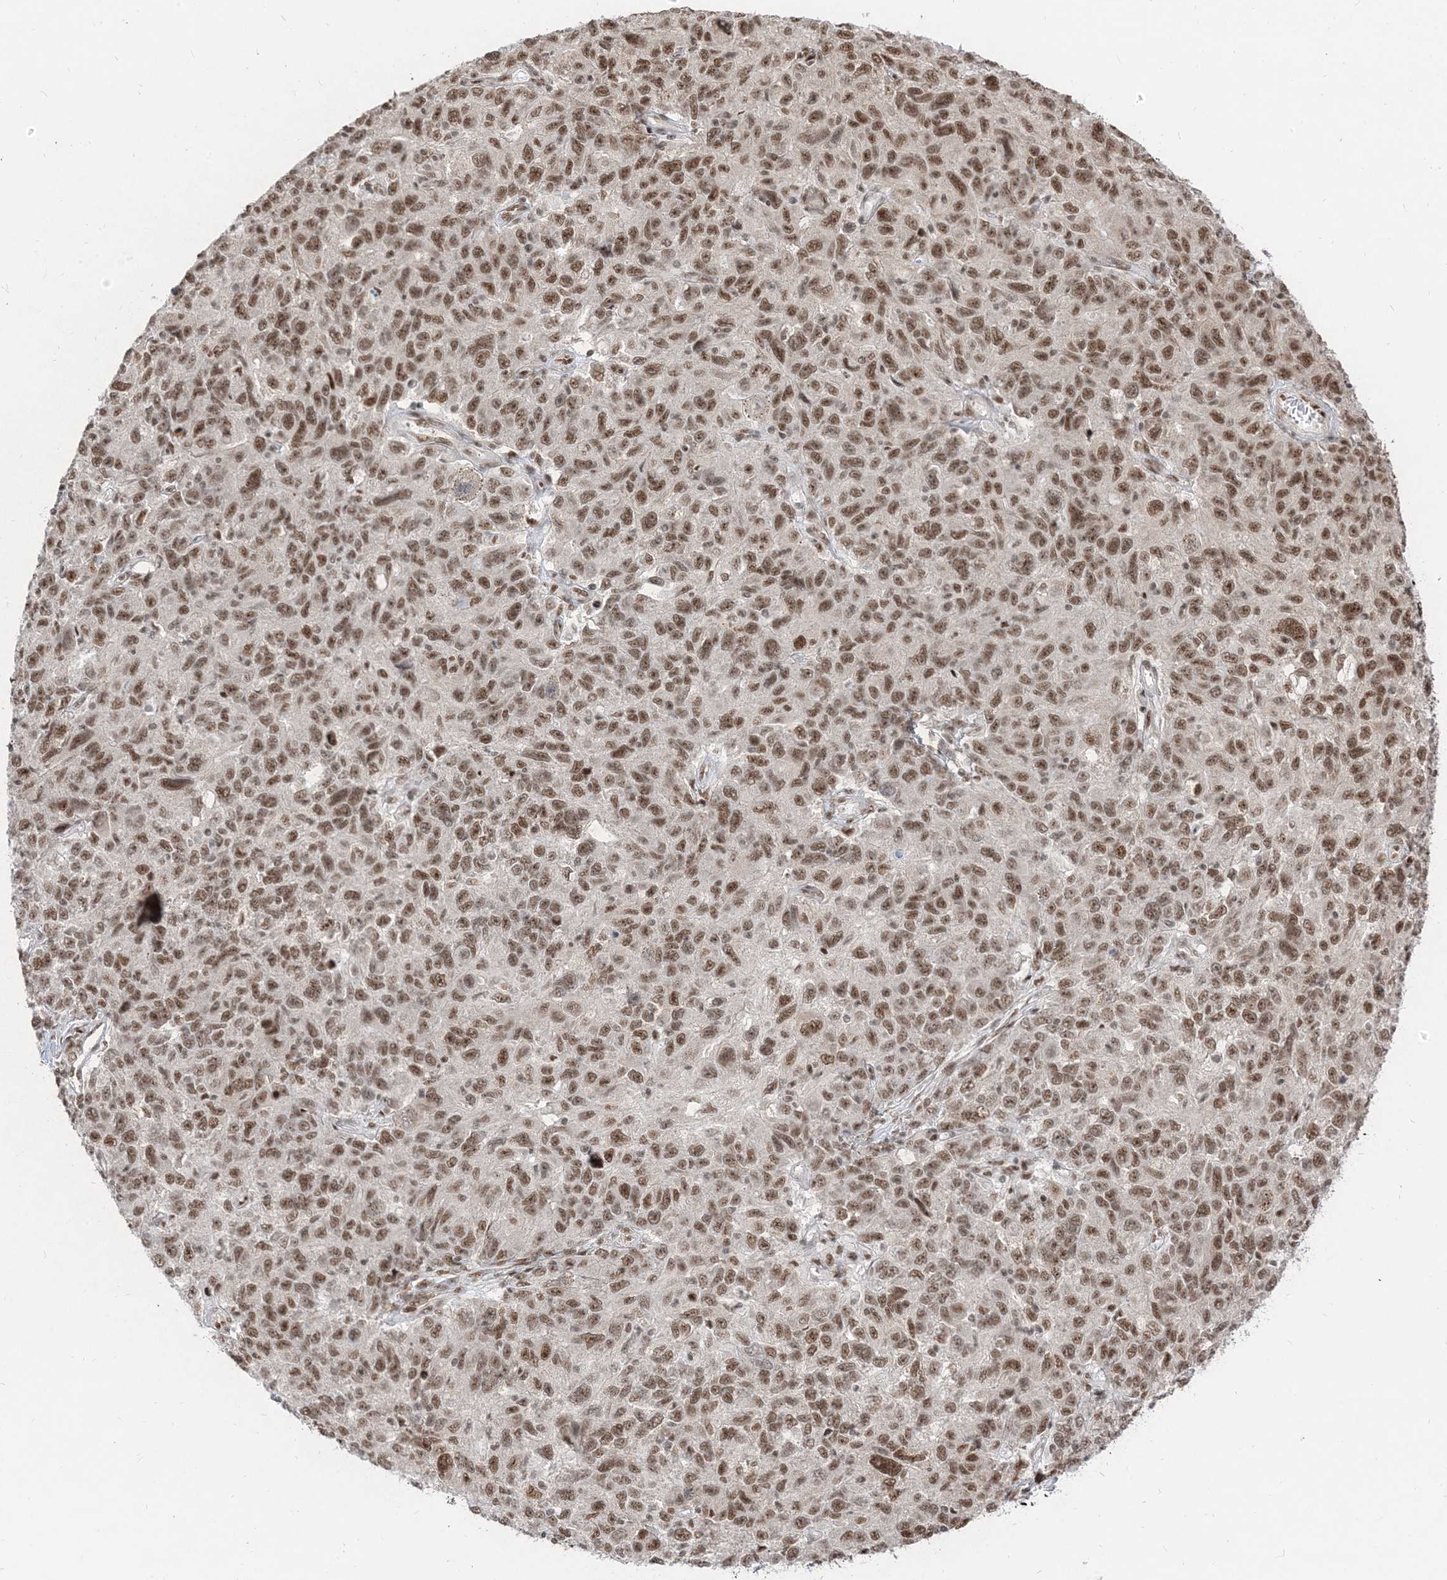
{"staining": {"intensity": "moderate", "quantity": ">75%", "location": "nuclear"}, "tissue": "ovarian cancer", "cell_type": "Tumor cells", "image_type": "cancer", "snomed": [{"axis": "morphology", "description": "Carcinoma, endometroid"}, {"axis": "topography", "description": "Ovary"}], "caption": "Protein staining shows moderate nuclear expression in approximately >75% of tumor cells in ovarian cancer. The staining was performed using DAB, with brown indicating positive protein expression. Nuclei are stained blue with hematoxylin.", "gene": "ARGLU1", "patient": {"sex": "female", "age": 42}}